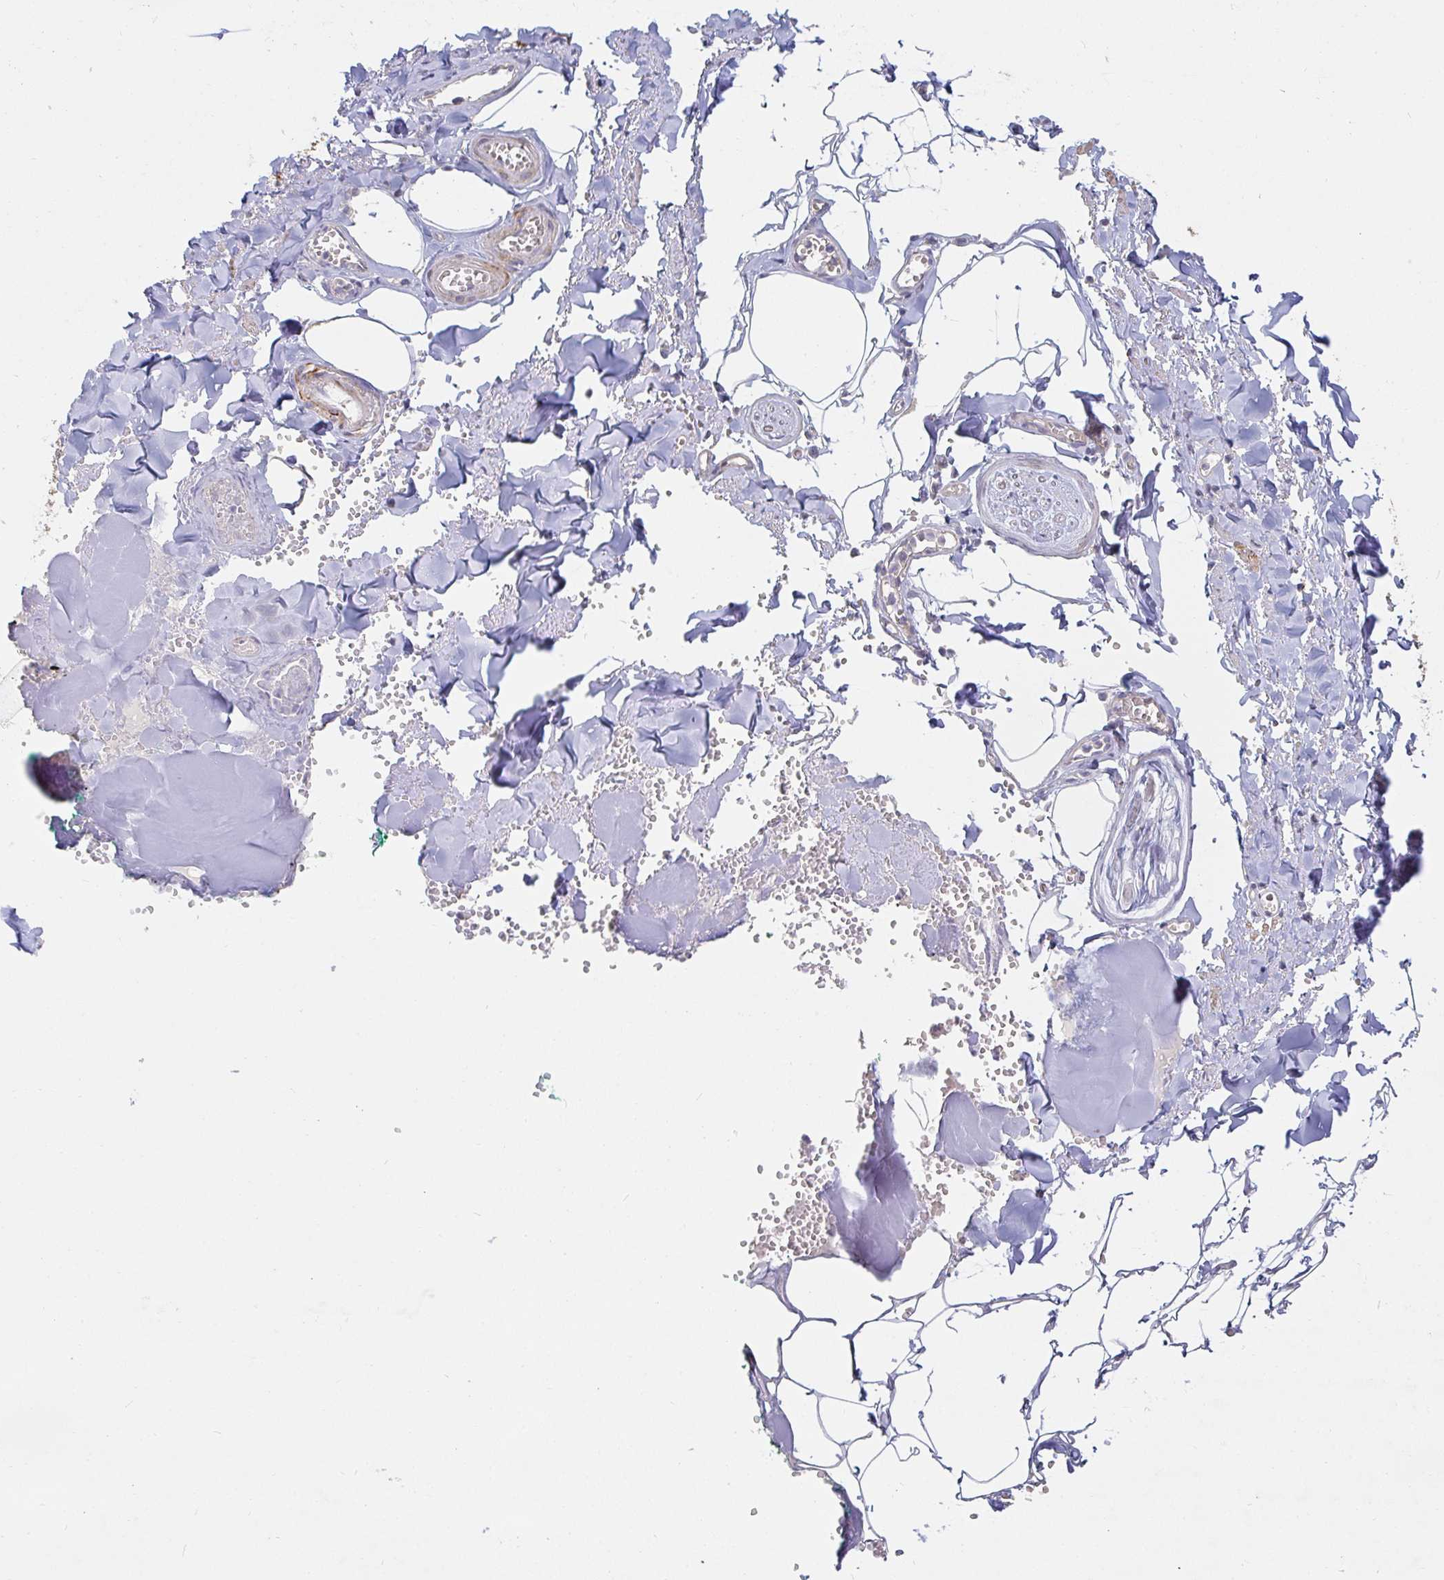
{"staining": {"intensity": "negative", "quantity": "none", "location": "none"}, "tissue": "adipose tissue", "cell_type": "Adipocytes", "image_type": "normal", "snomed": [{"axis": "morphology", "description": "Normal tissue, NOS"}, {"axis": "topography", "description": "Vulva"}, {"axis": "topography", "description": "Peripheral nerve tissue"}], "caption": "Immunohistochemistry micrograph of benign adipose tissue: human adipose tissue stained with DAB (3,3'-diaminobenzidine) shows no significant protein expression in adipocytes.", "gene": "SSH2", "patient": {"sex": "female", "age": 66}}